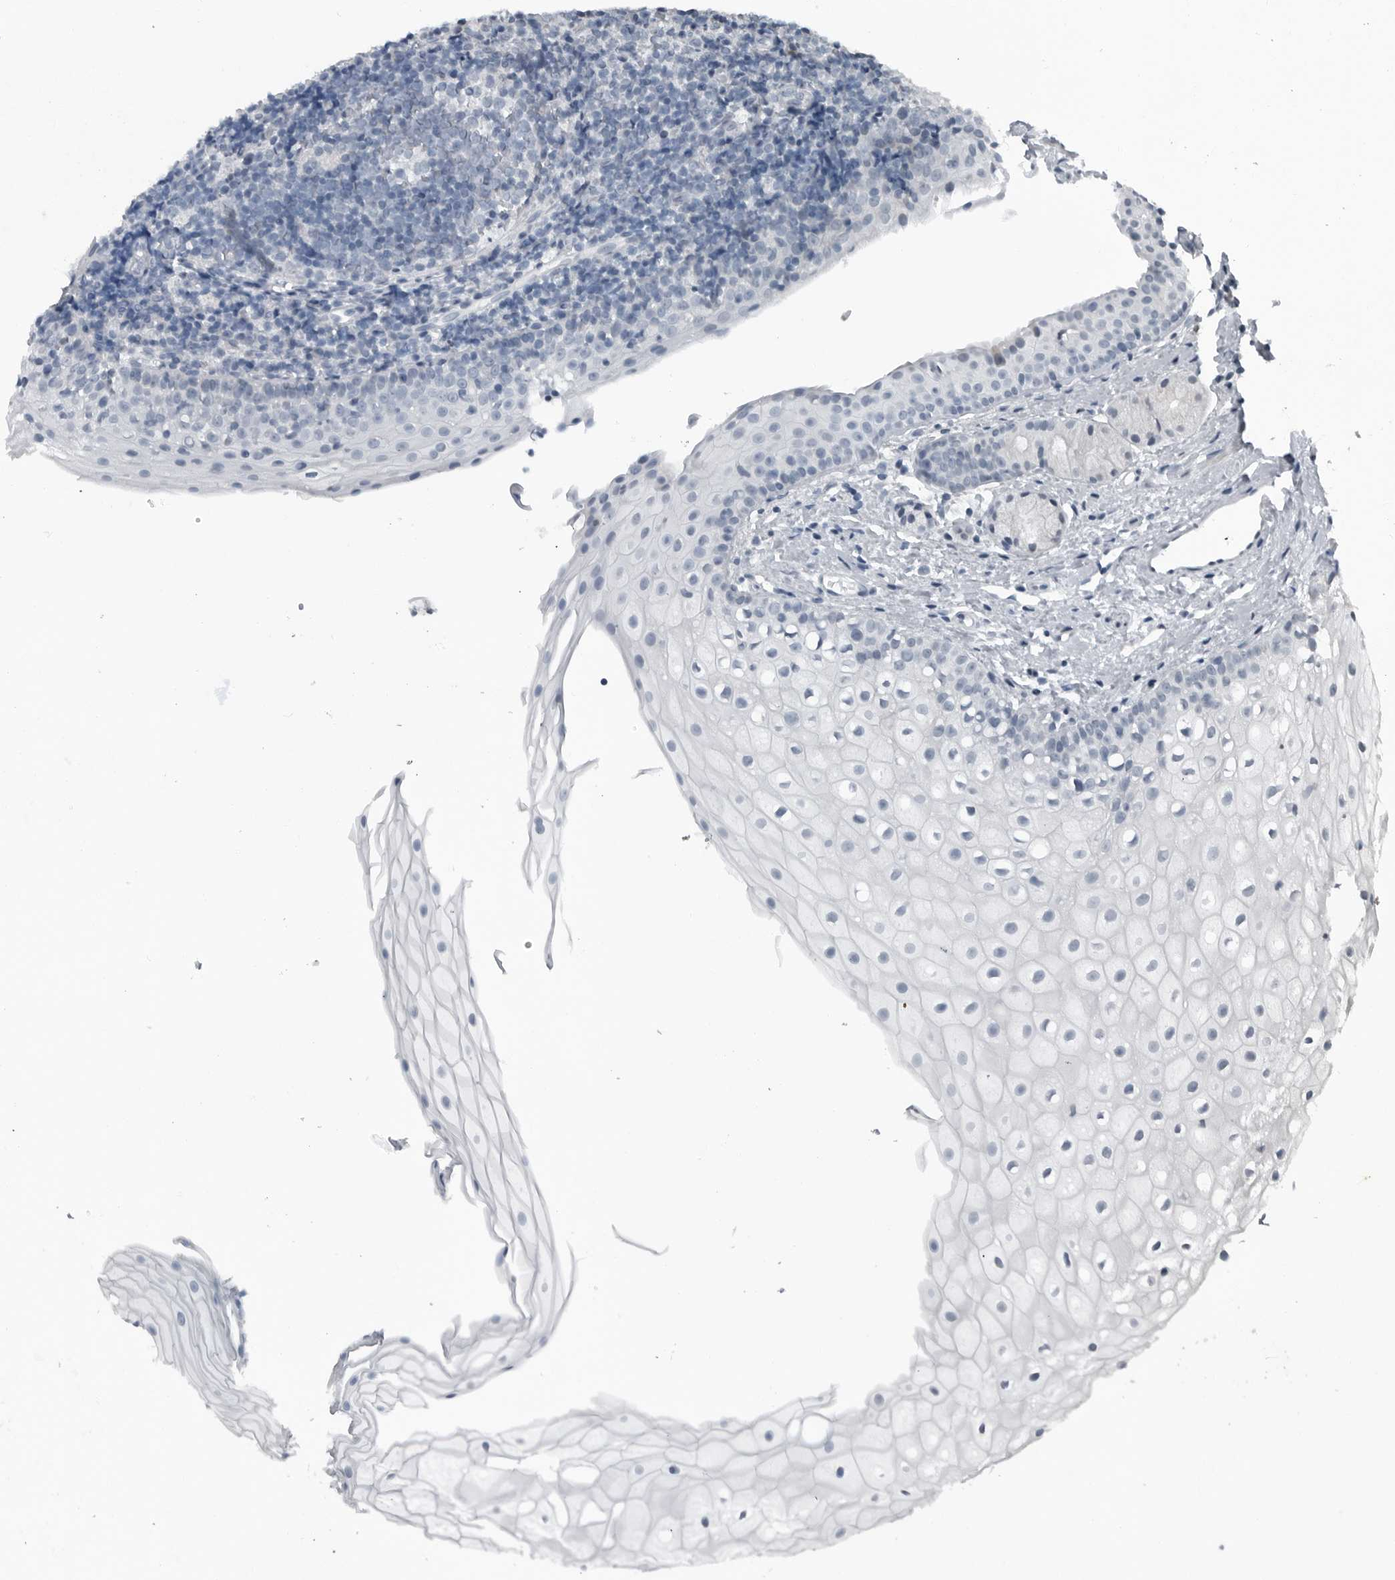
{"staining": {"intensity": "negative", "quantity": "none", "location": "none"}, "tissue": "oral mucosa", "cell_type": "Squamous epithelial cells", "image_type": "normal", "snomed": [{"axis": "morphology", "description": "Normal tissue, NOS"}, {"axis": "topography", "description": "Oral tissue"}], "caption": "DAB (3,3'-diaminobenzidine) immunohistochemical staining of unremarkable human oral mucosa shows no significant positivity in squamous epithelial cells.", "gene": "DNAAF11", "patient": {"sex": "male", "age": 28}}